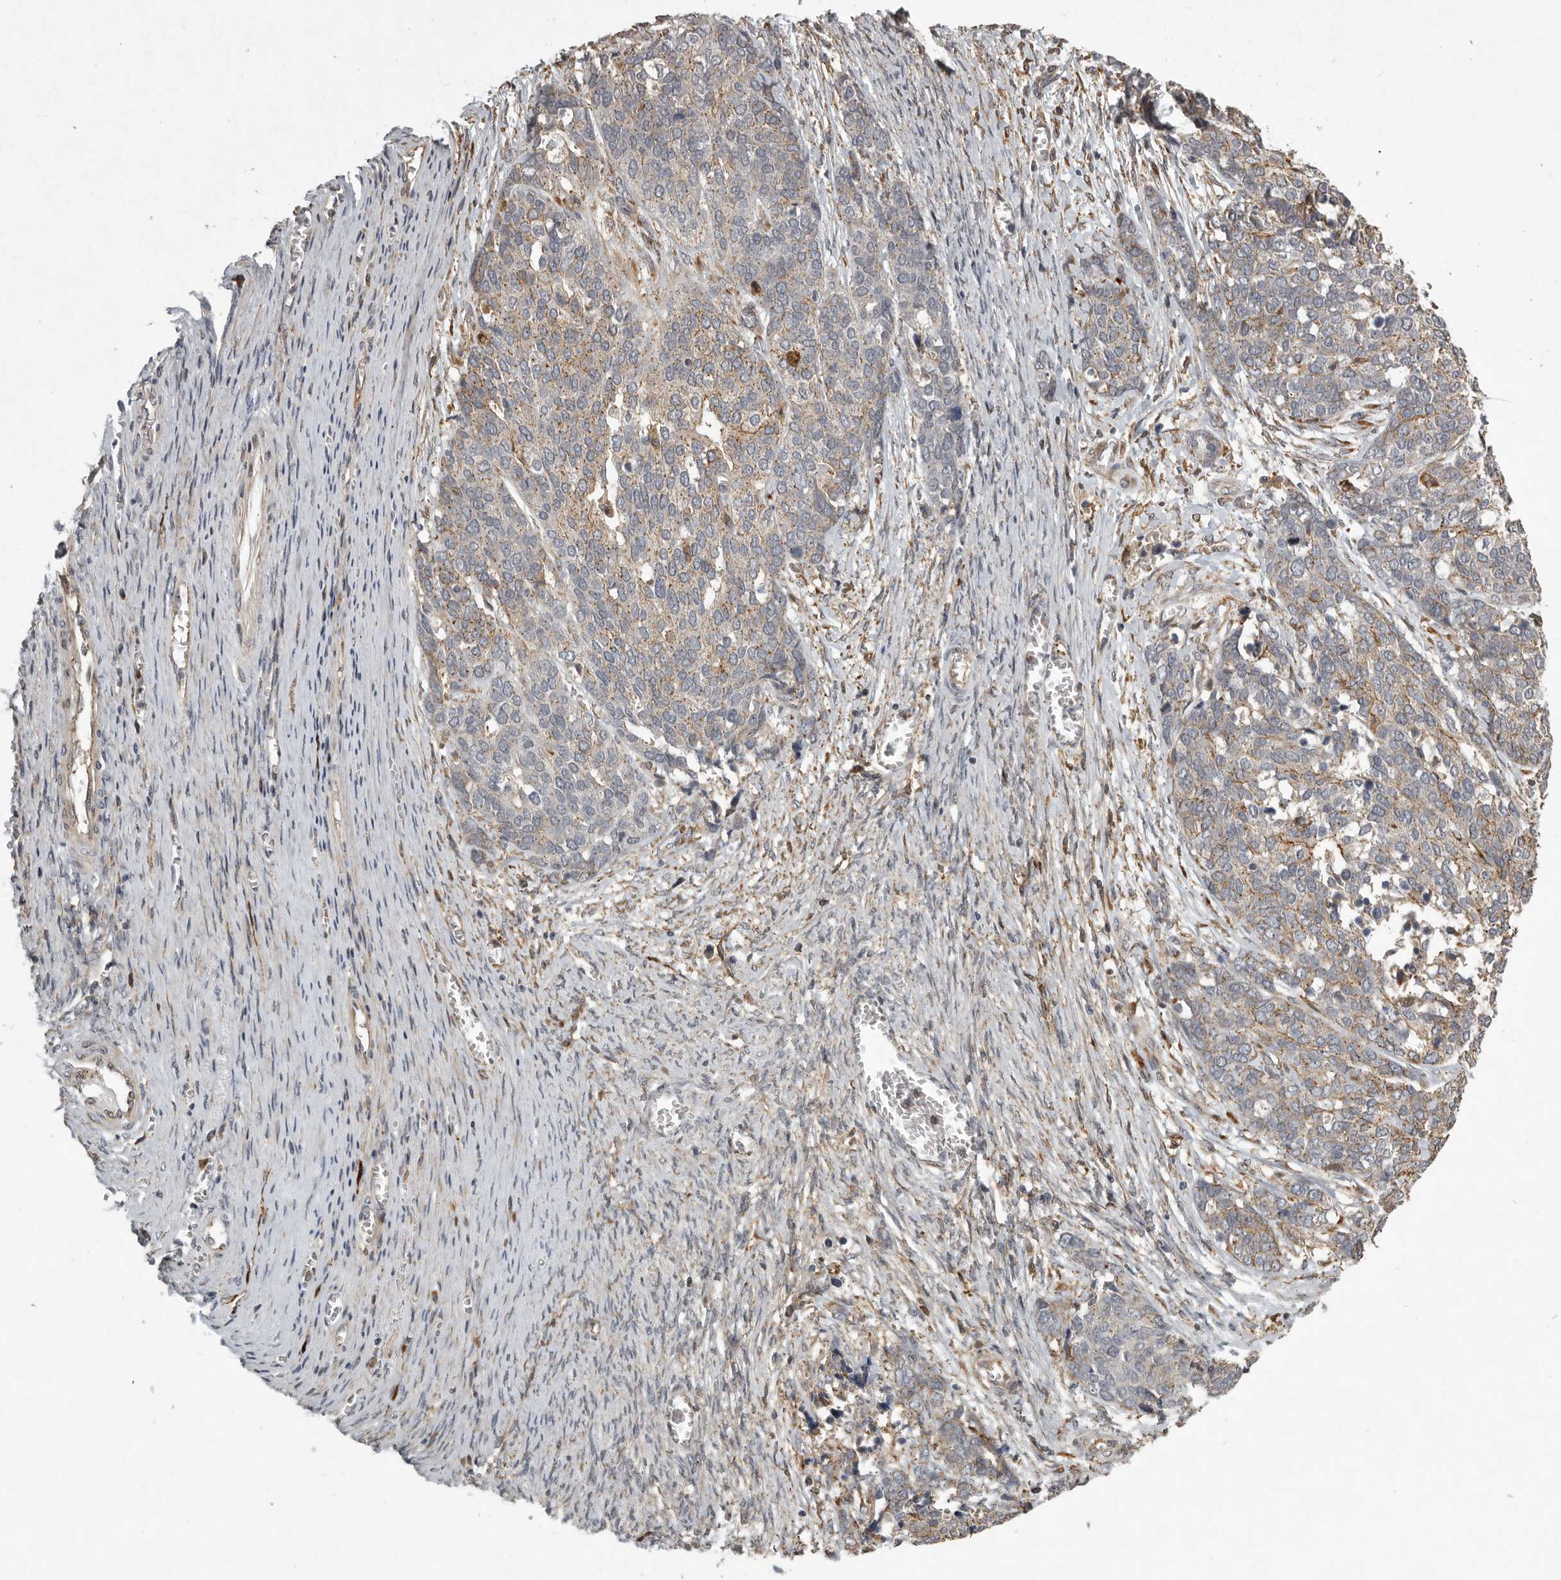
{"staining": {"intensity": "weak", "quantity": "25%-75%", "location": "cytoplasmic/membranous"}, "tissue": "ovarian cancer", "cell_type": "Tumor cells", "image_type": "cancer", "snomed": [{"axis": "morphology", "description": "Cystadenocarcinoma, serous, NOS"}, {"axis": "topography", "description": "Ovary"}], "caption": "Immunohistochemical staining of serous cystadenocarcinoma (ovarian) demonstrates low levels of weak cytoplasmic/membranous positivity in approximately 25%-75% of tumor cells.", "gene": "MPDZ", "patient": {"sex": "female", "age": 44}}